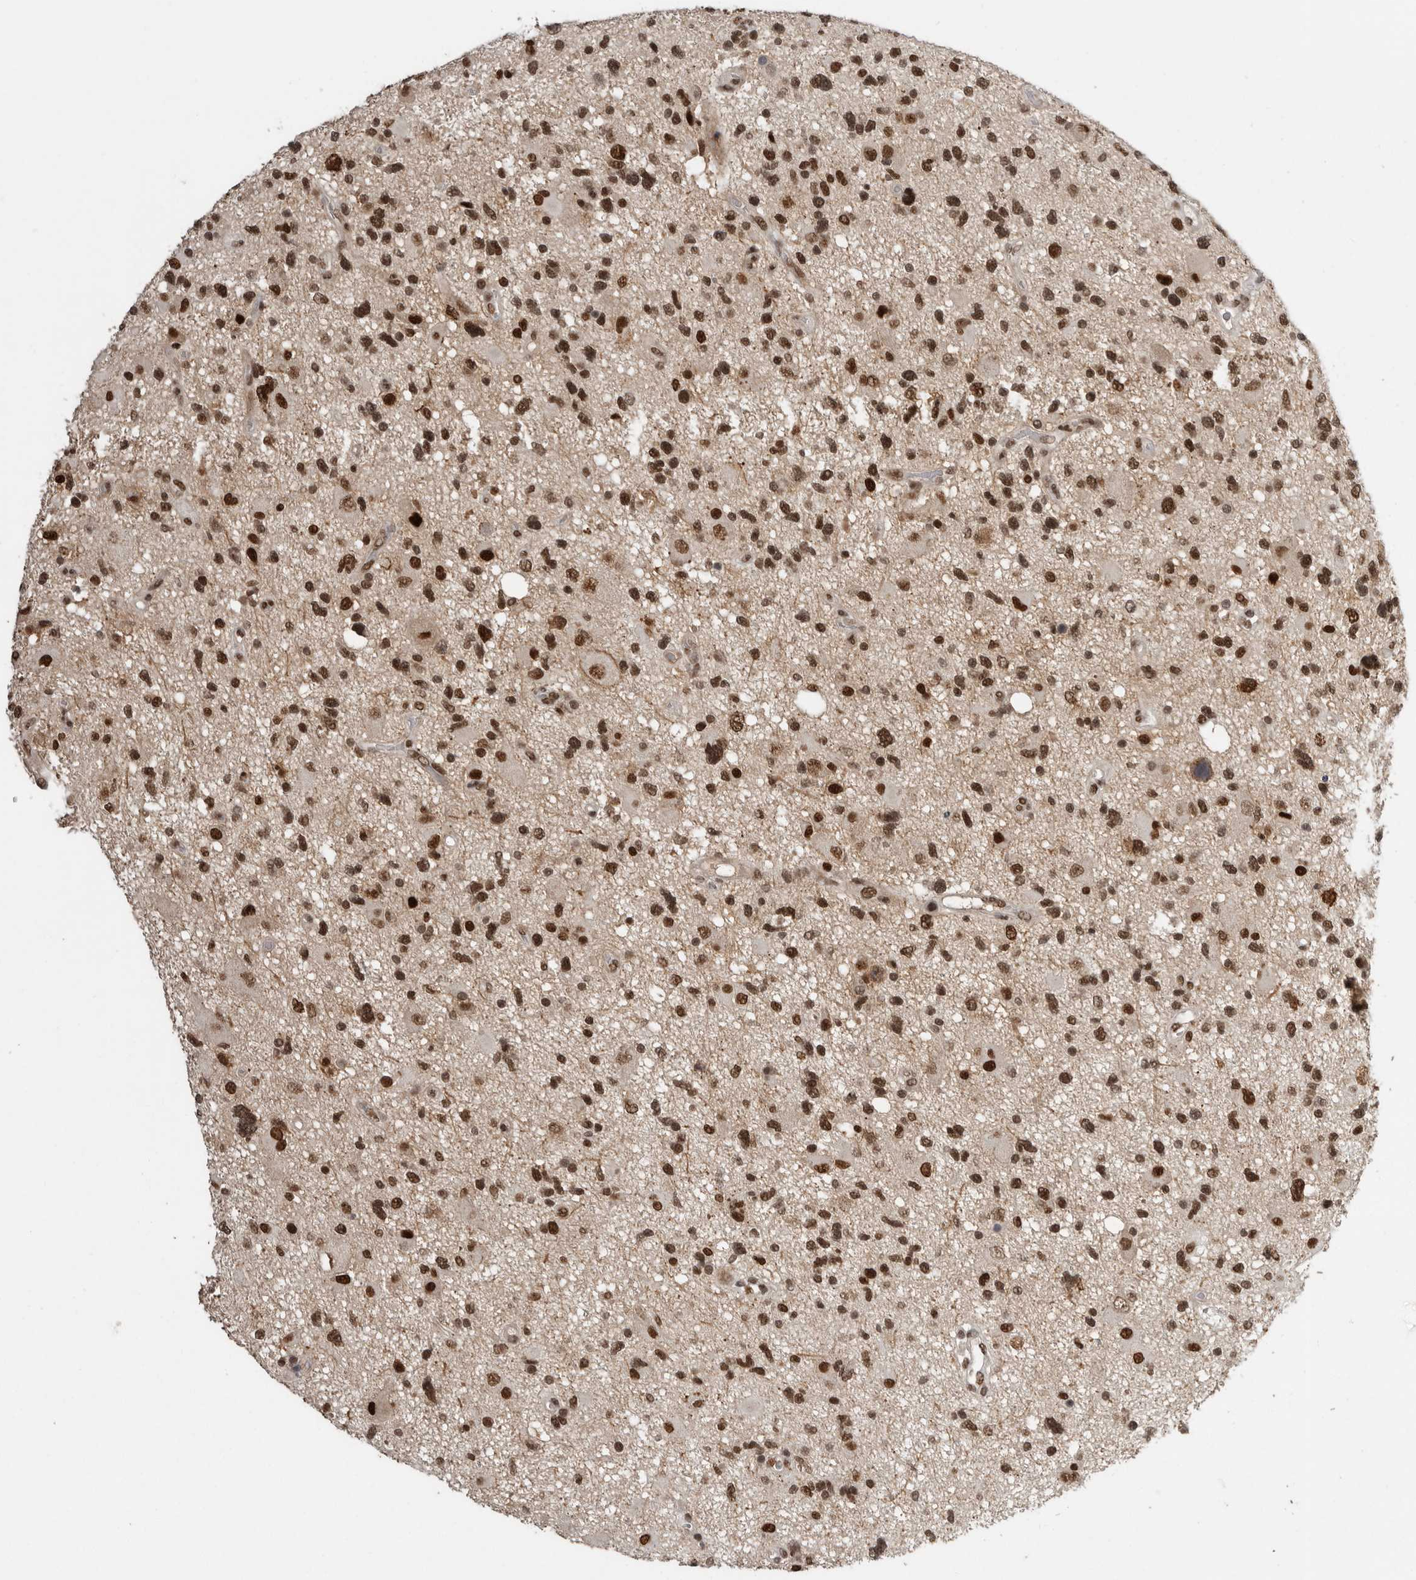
{"staining": {"intensity": "strong", "quantity": ">75%", "location": "nuclear"}, "tissue": "glioma", "cell_type": "Tumor cells", "image_type": "cancer", "snomed": [{"axis": "morphology", "description": "Glioma, malignant, High grade"}, {"axis": "topography", "description": "Brain"}], "caption": "The micrograph displays staining of glioma, revealing strong nuclear protein staining (brown color) within tumor cells.", "gene": "POU5F1", "patient": {"sex": "male", "age": 33}}